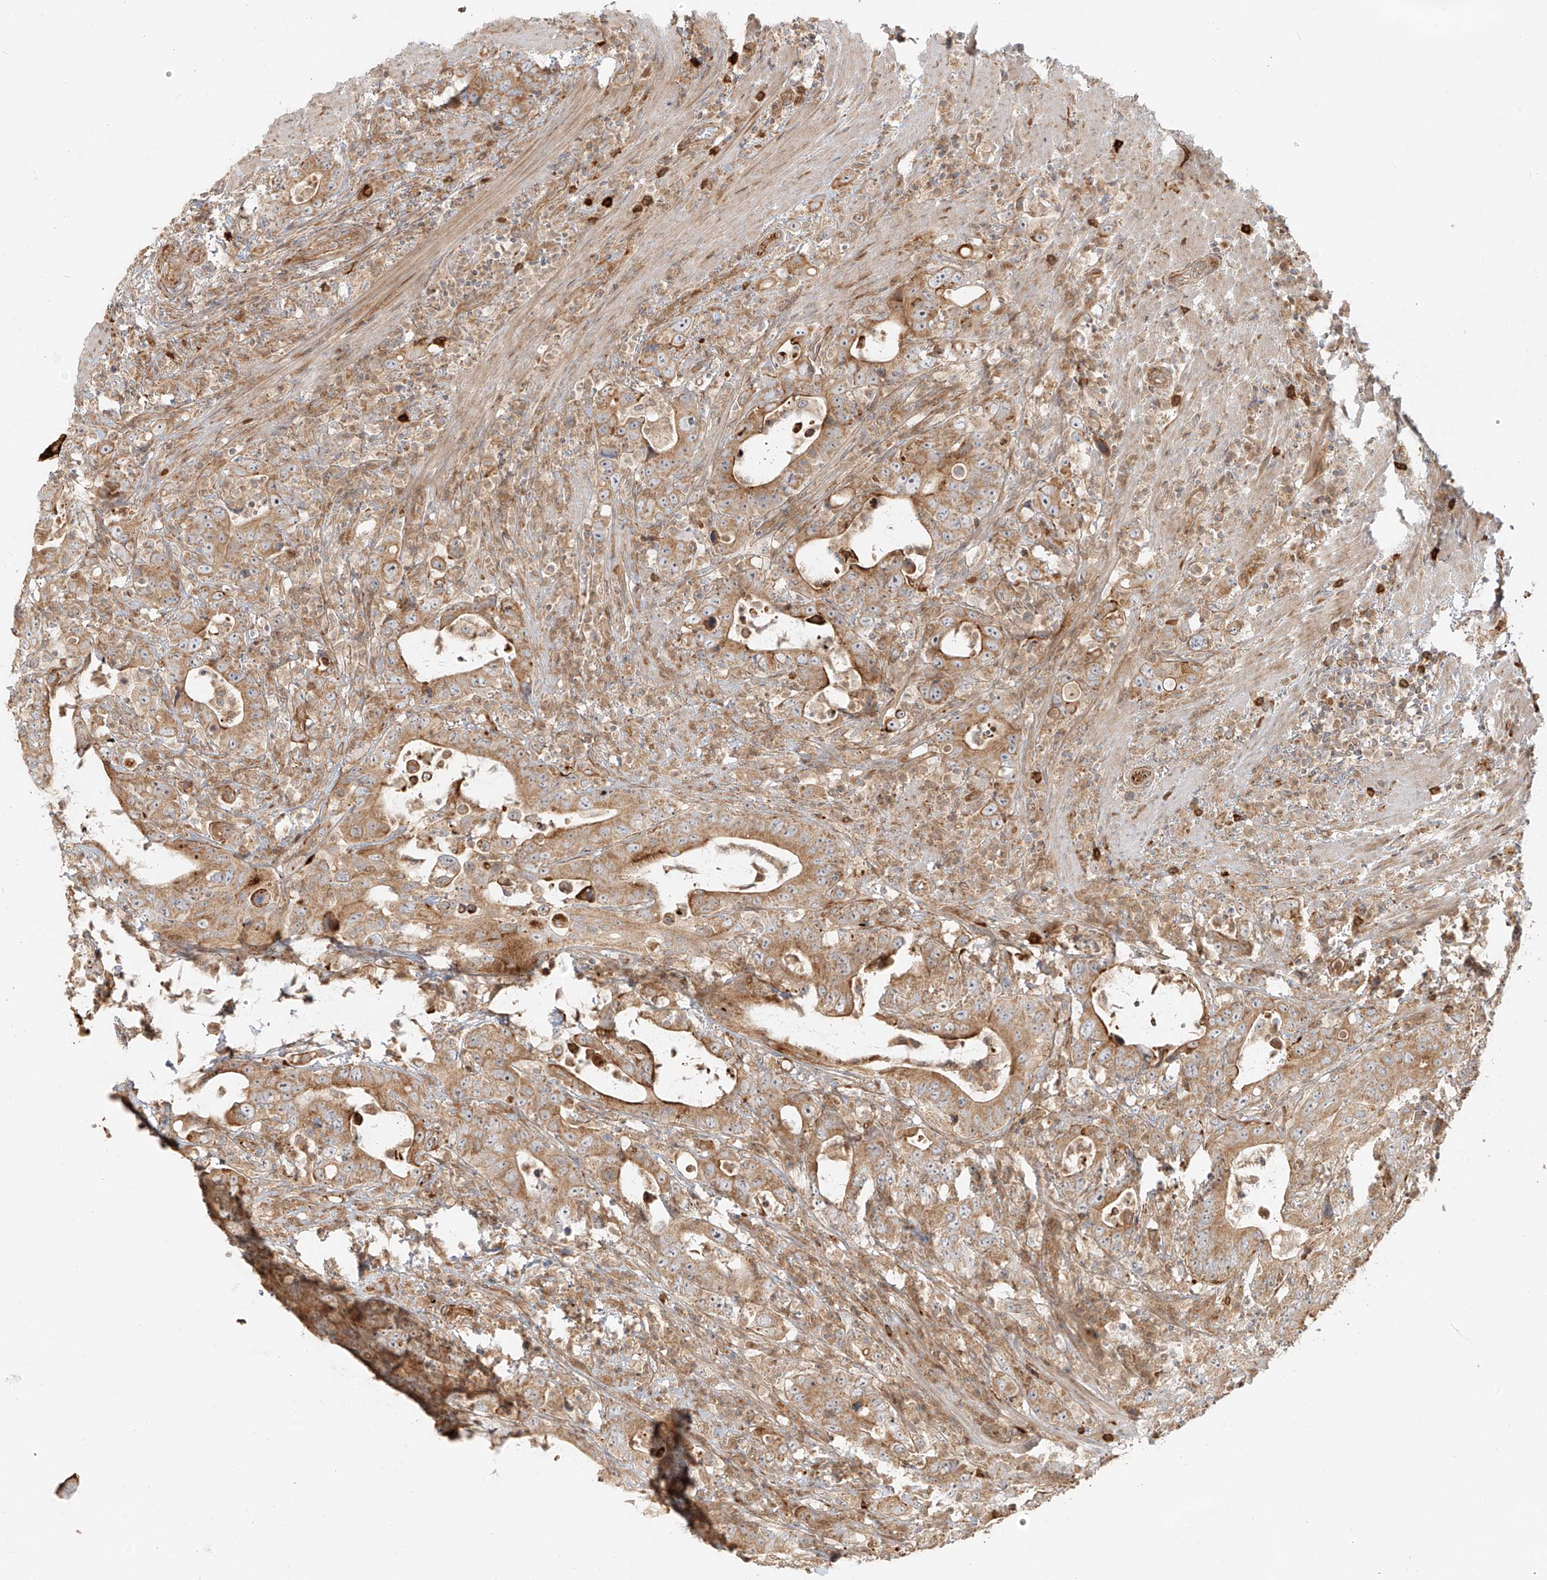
{"staining": {"intensity": "moderate", "quantity": ">75%", "location": "cytoplasmic/membranous"}, "tissue": "colorectal cancer", "cell_type": "Tumor cells", "image_type": "cancer", "snomed": [{"axis": "morphology", "description": "Adenocarcinoma, NOS"}, {"axis": "topography", "description": "Colon"}], "caption": "This histopathology image reveals IHC staining of colorectal cancer, with medium moderate cytoplasmic/membranous positivity in approximately >75% of tumor cells.", "gene": "MIPEP", "patient": {"sex": "female", "age": 75}}